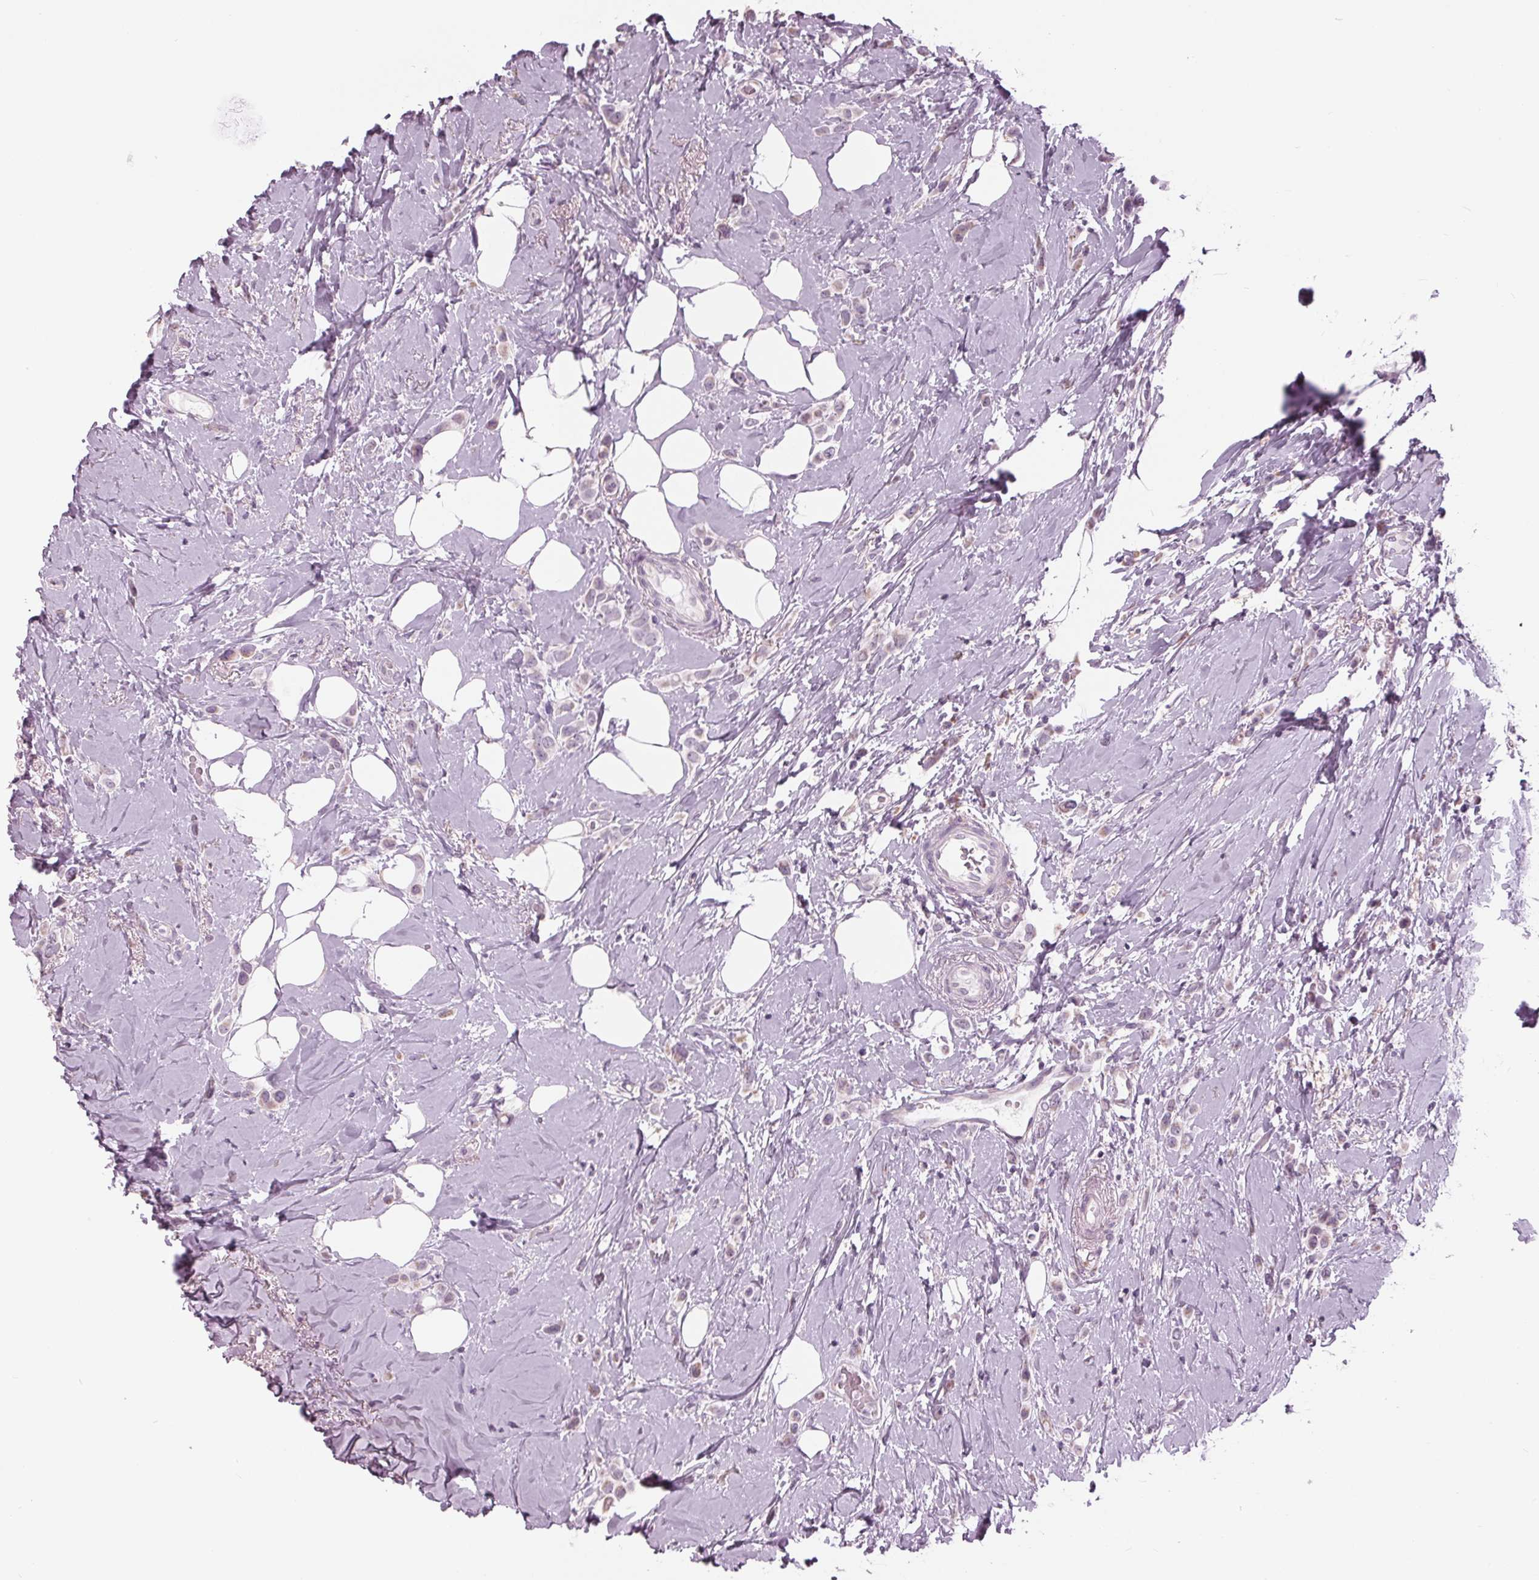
{"staining": {"intensity": "negative", "quantity": "none", "location": "none"}, "tissue": "breast cancer", "cell_type": "Tumor cells", "image_type": "cancer", "snomed": [{"axis": "morphology", "description": "Lobular carcinoma"}, {"axis": "topography", "description": "Breast"}], "caption": "Tumor cells are negative for brown protein staining in breast cancer.", "gene": "SAMD4A", "patient": {"sex": "female", "age": 66}}